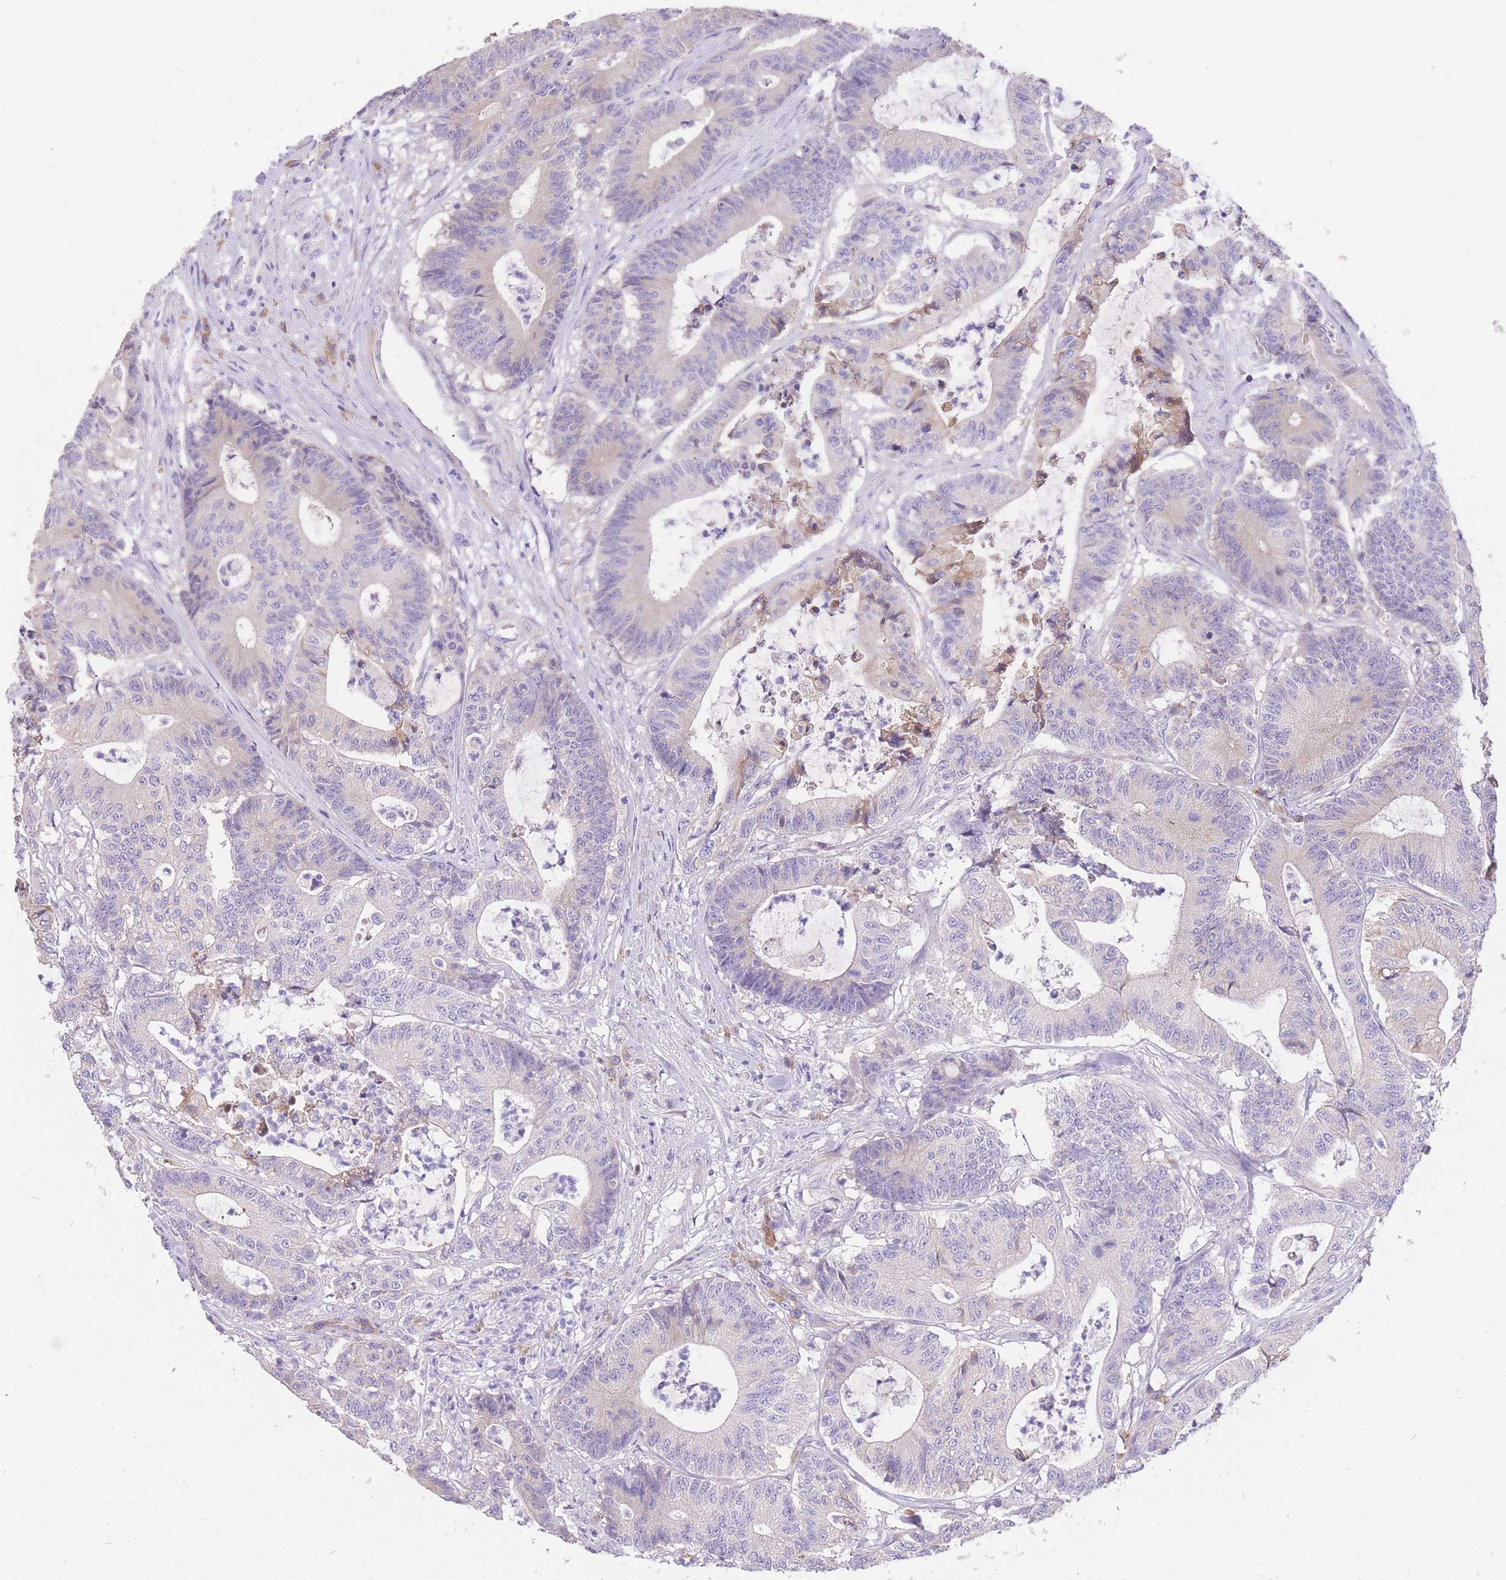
{"staining": {"intensity": "negative", "quantity": "none", "location": "none"}, "tissue": "colorectal cancer", "cell_type": "Tumor cells", "image_type": "cancer", "snomed": [{"axis": "morphology", "description": "Adenocarcinoma, NOS"}, {"axis": "topography", "description": "Colon"}], "caption": "This histopathology image is of colorectal cancer (adenocarcinoma) stained with immunohistochemistry to label a protein in brown with the nuclei are counter-stained blue. There is no expression in tumor cells.", "gene": "C2orf88", "patient": {"sex": "female", "age": 84}}